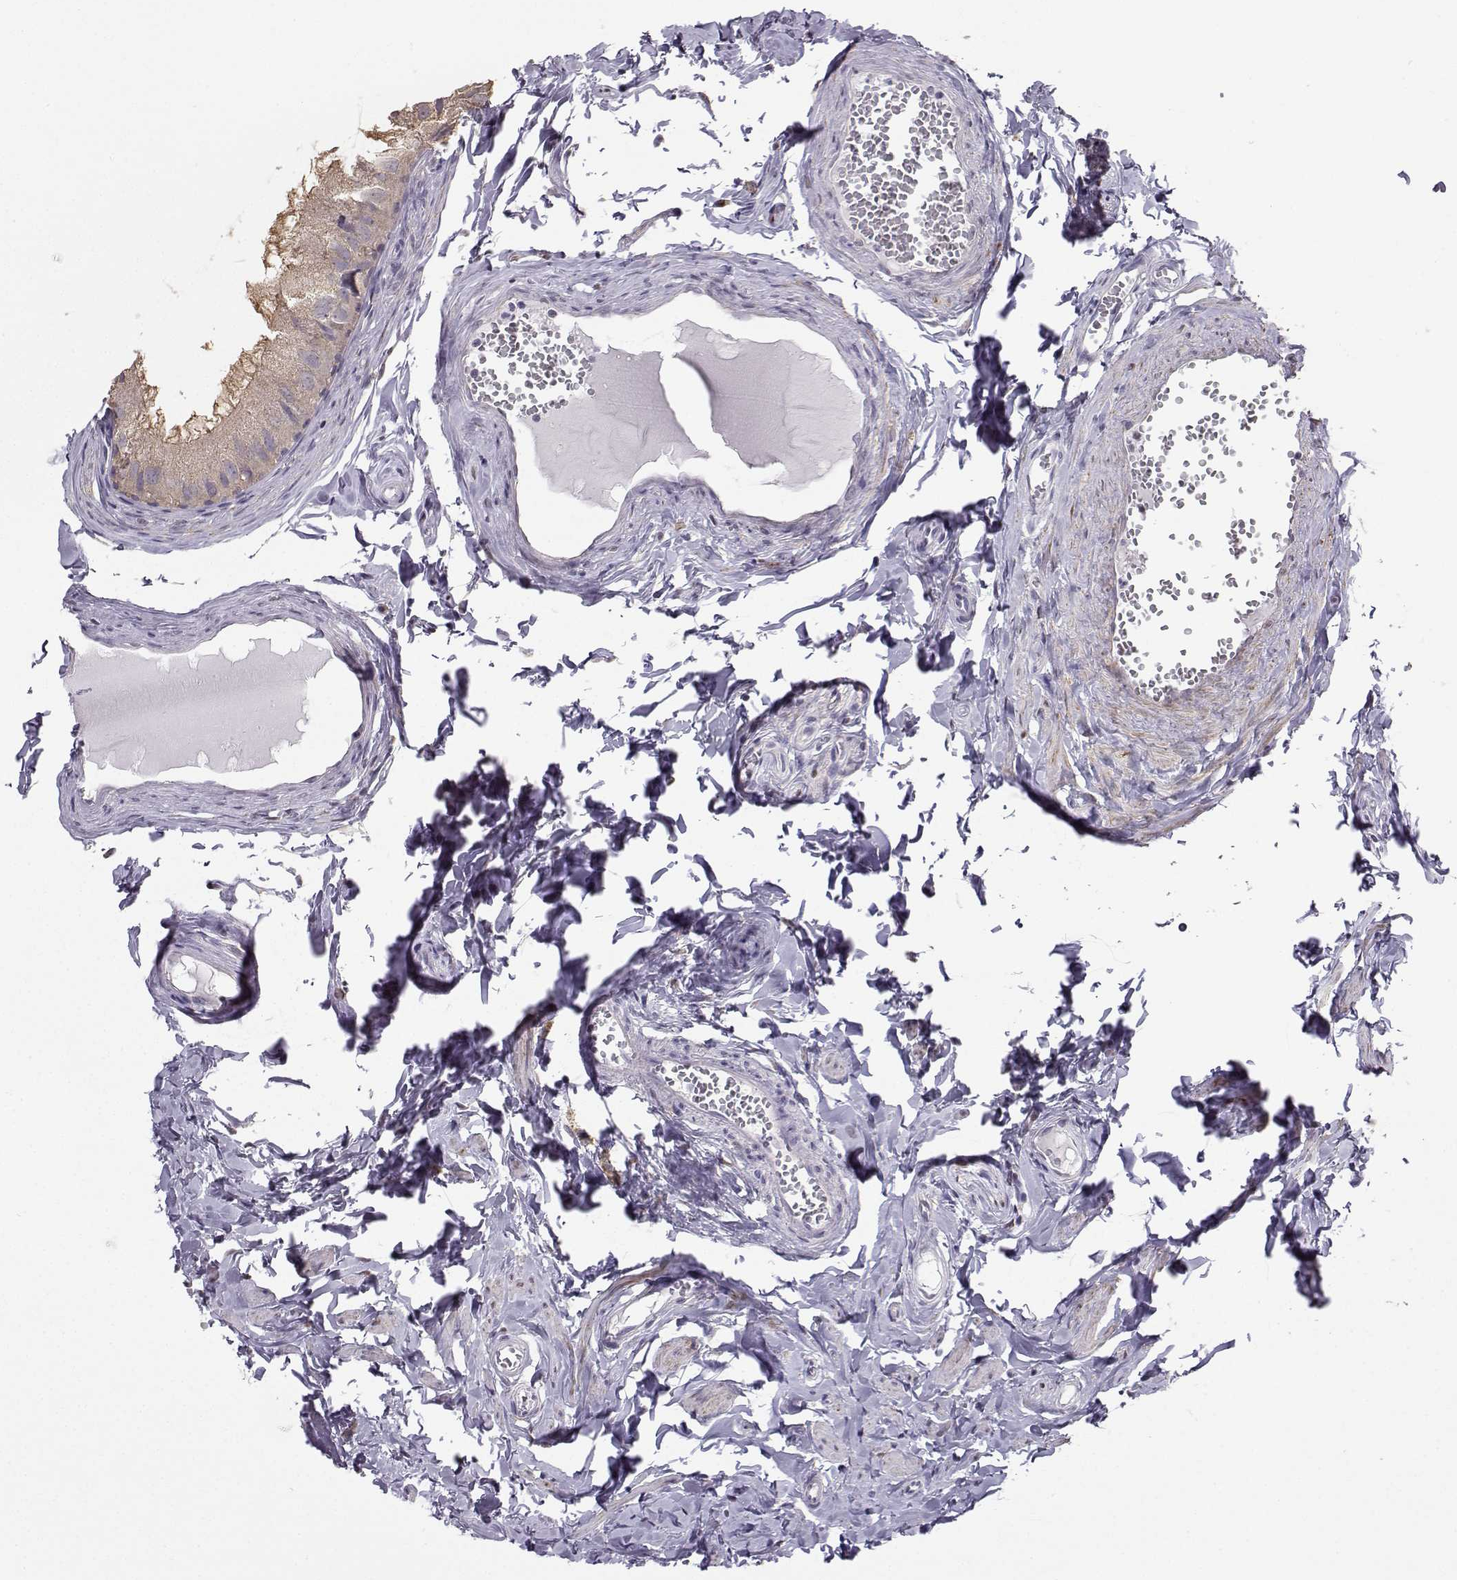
{"staining": {"intensity": "weak", "quantity": ">75%", "location": "cytoplasmic/membranous"}, "tissue": "epididymis", "cell_type": "Glandular cells", "image_type": "normal", "snomed": [{"axis": "morphology", "description": "Normal tissue, NOS"}, {"axis": "topography", "description": "Epididymis"}], "caption": "Protein expression analysis of unremarkable human epididymis reveals weak cytoplasmic/membranous expression in approximately >75% of glandular cells. (DAB (3,3'-diaminobenzidine) IHC, brown staining for protein, blue staining for nuclei).", "gene": "DCLK3", "patient": {"sex": "male", "age": 45}}